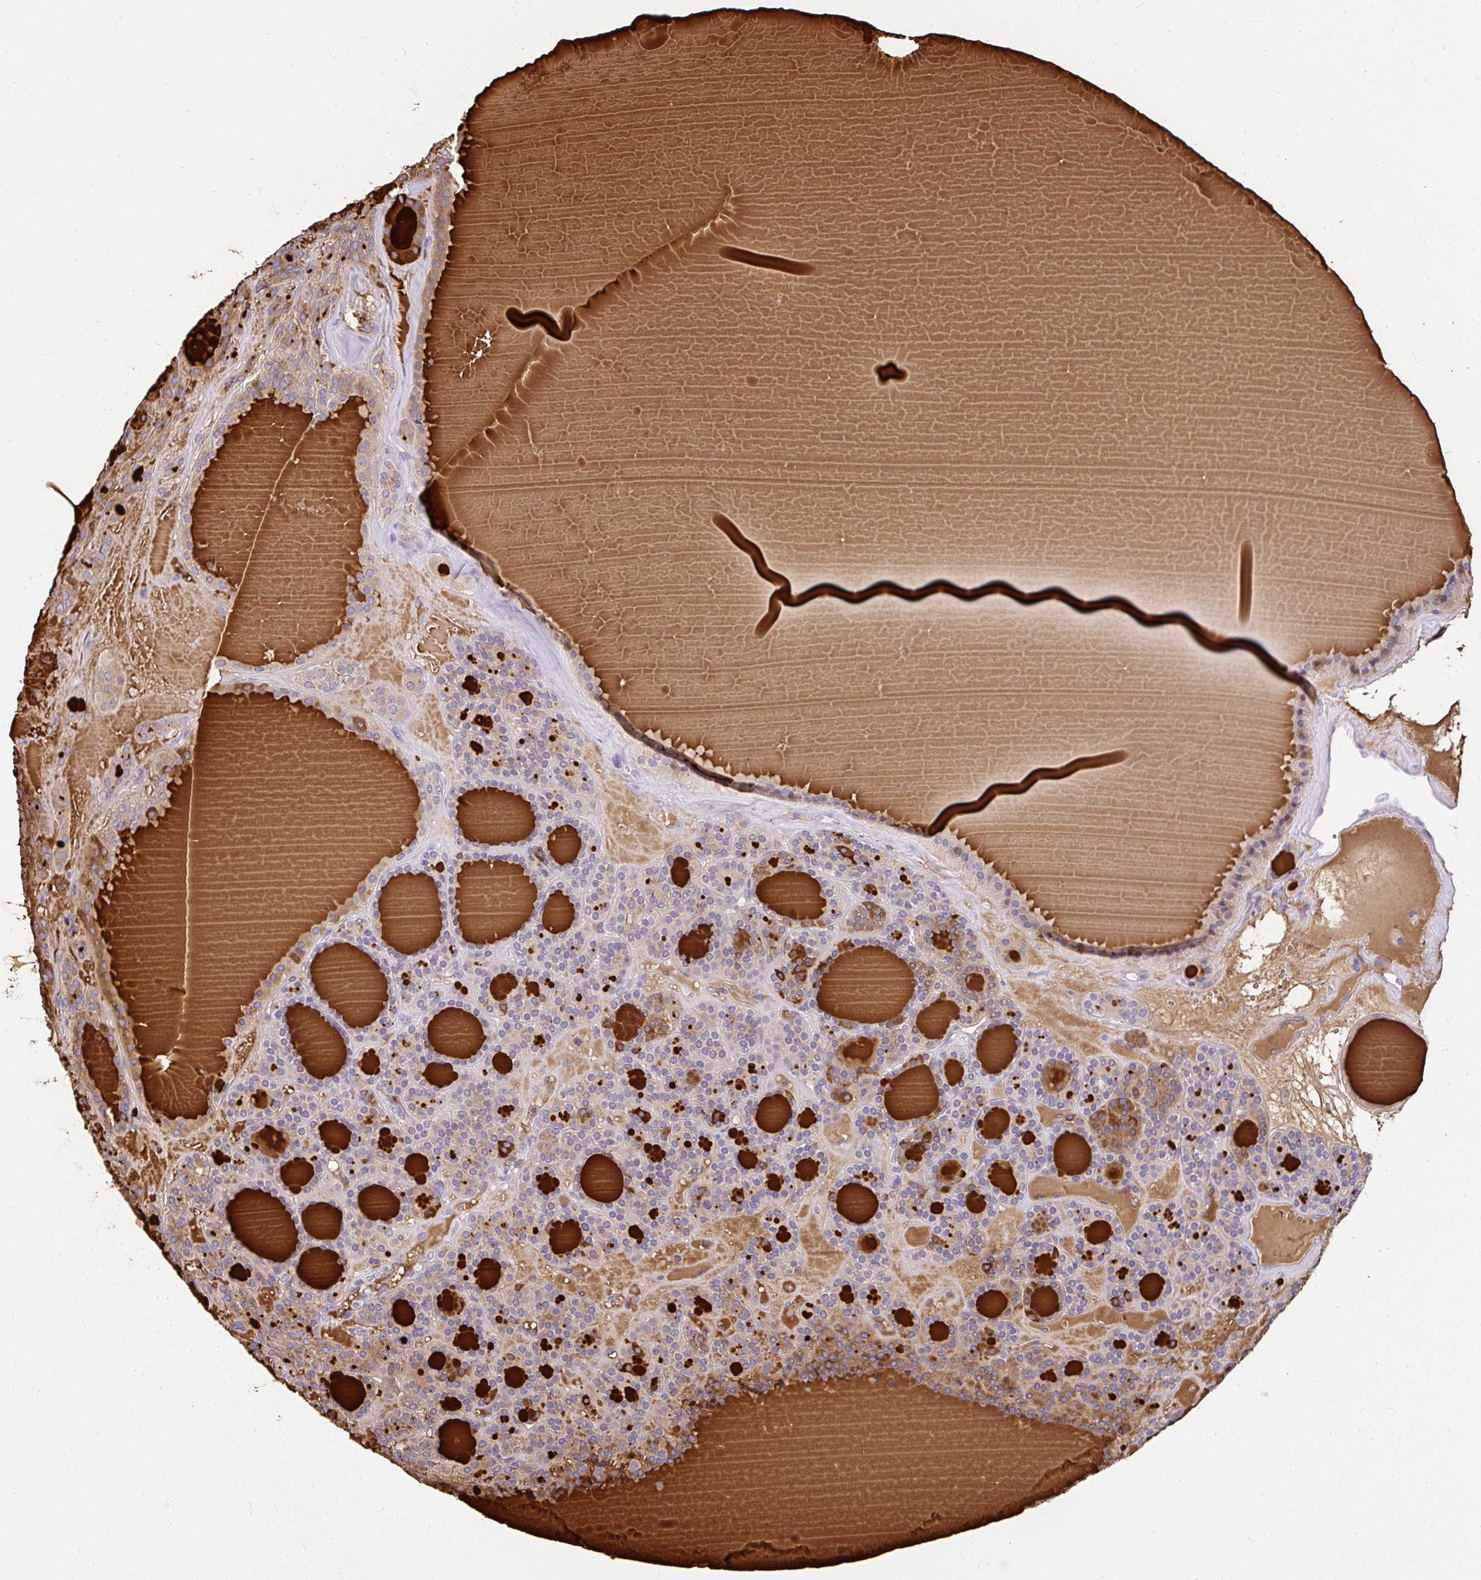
{"staining": {"intensity": "weak", "quantity": "25%-75%", "location": "cytoplasmic/membranous"}, "tissue": "thyroid cancer", "cell_type": "Tumor cells", "image_type": "cancer", "snomed": [{"axis": "morphology", "description": "Follicular adenoma carcinoma, NOS"}, {"axis": "topography", "description": "Thyroid gland"}], "caption": "Thyroid follicular adenoma carcinoma was stained to show a protein in brown. There is low levels of weak cytoplasmic/membranous expression in about 25%-75% of tumor cells.", "gene": "DEPDC5", "patient": {"sex": "female", "age": 63}}